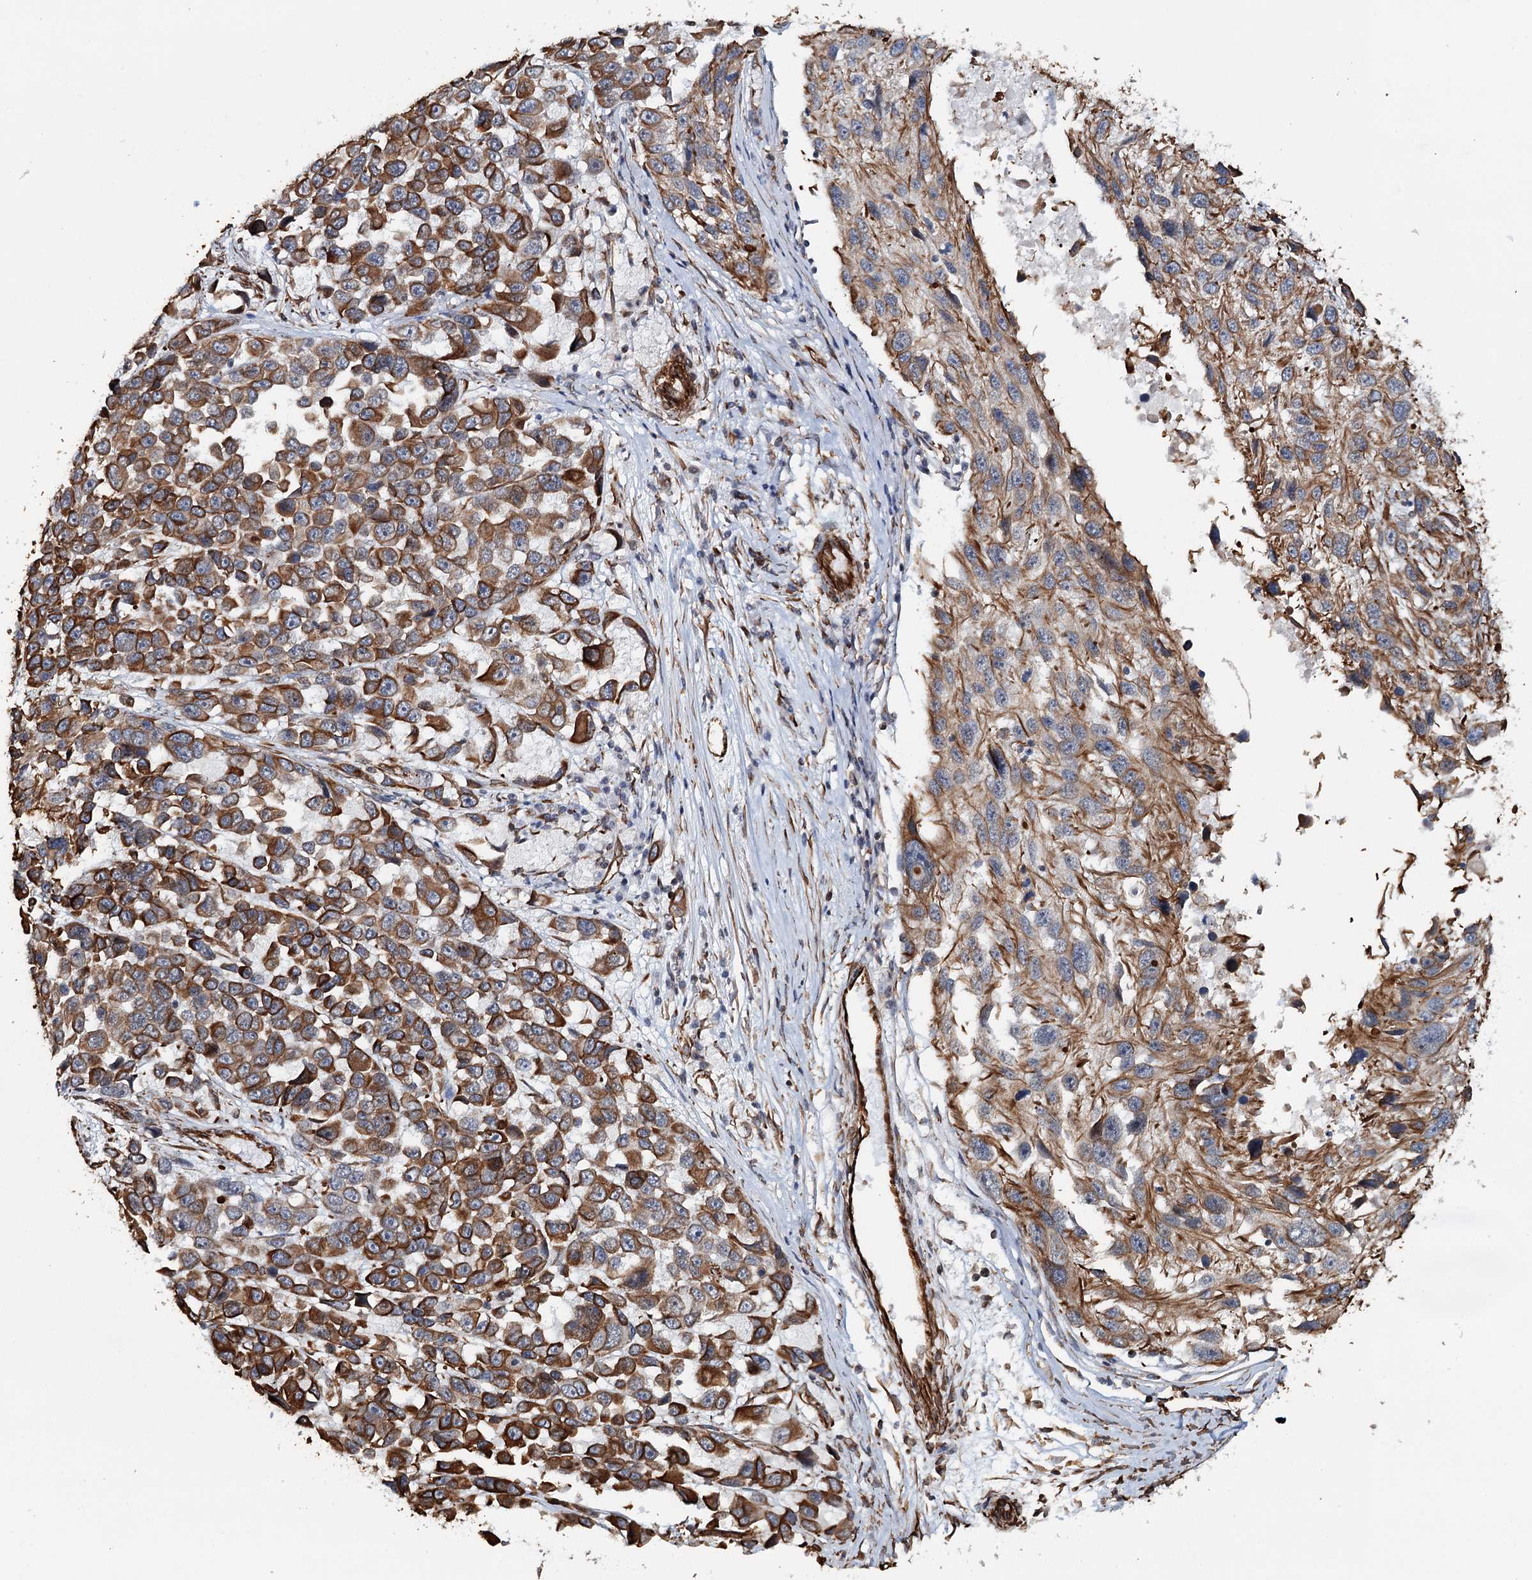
{"staining": {"intensity": "moderate", "quantity": ">75%", "location": "cytoplasmic/membranous"}, "tissue": "melanoma", "cell_type": "Tumor cells", "image_type": "cancer", "snomed": [{"axis": "morphology", "description": "Malignant melanoma, NOS"}, {"axis": "topography", "description": "Skin"}], "caption": "Malignant melanoma tissue reveals moderate cytoplasmic/membranous staining in approximately >75% of tumor cells (IHC, brightfield microscopy, high magnification).", "gene": "SYNPO", "patient": {"sex": "male", "age": 53}}